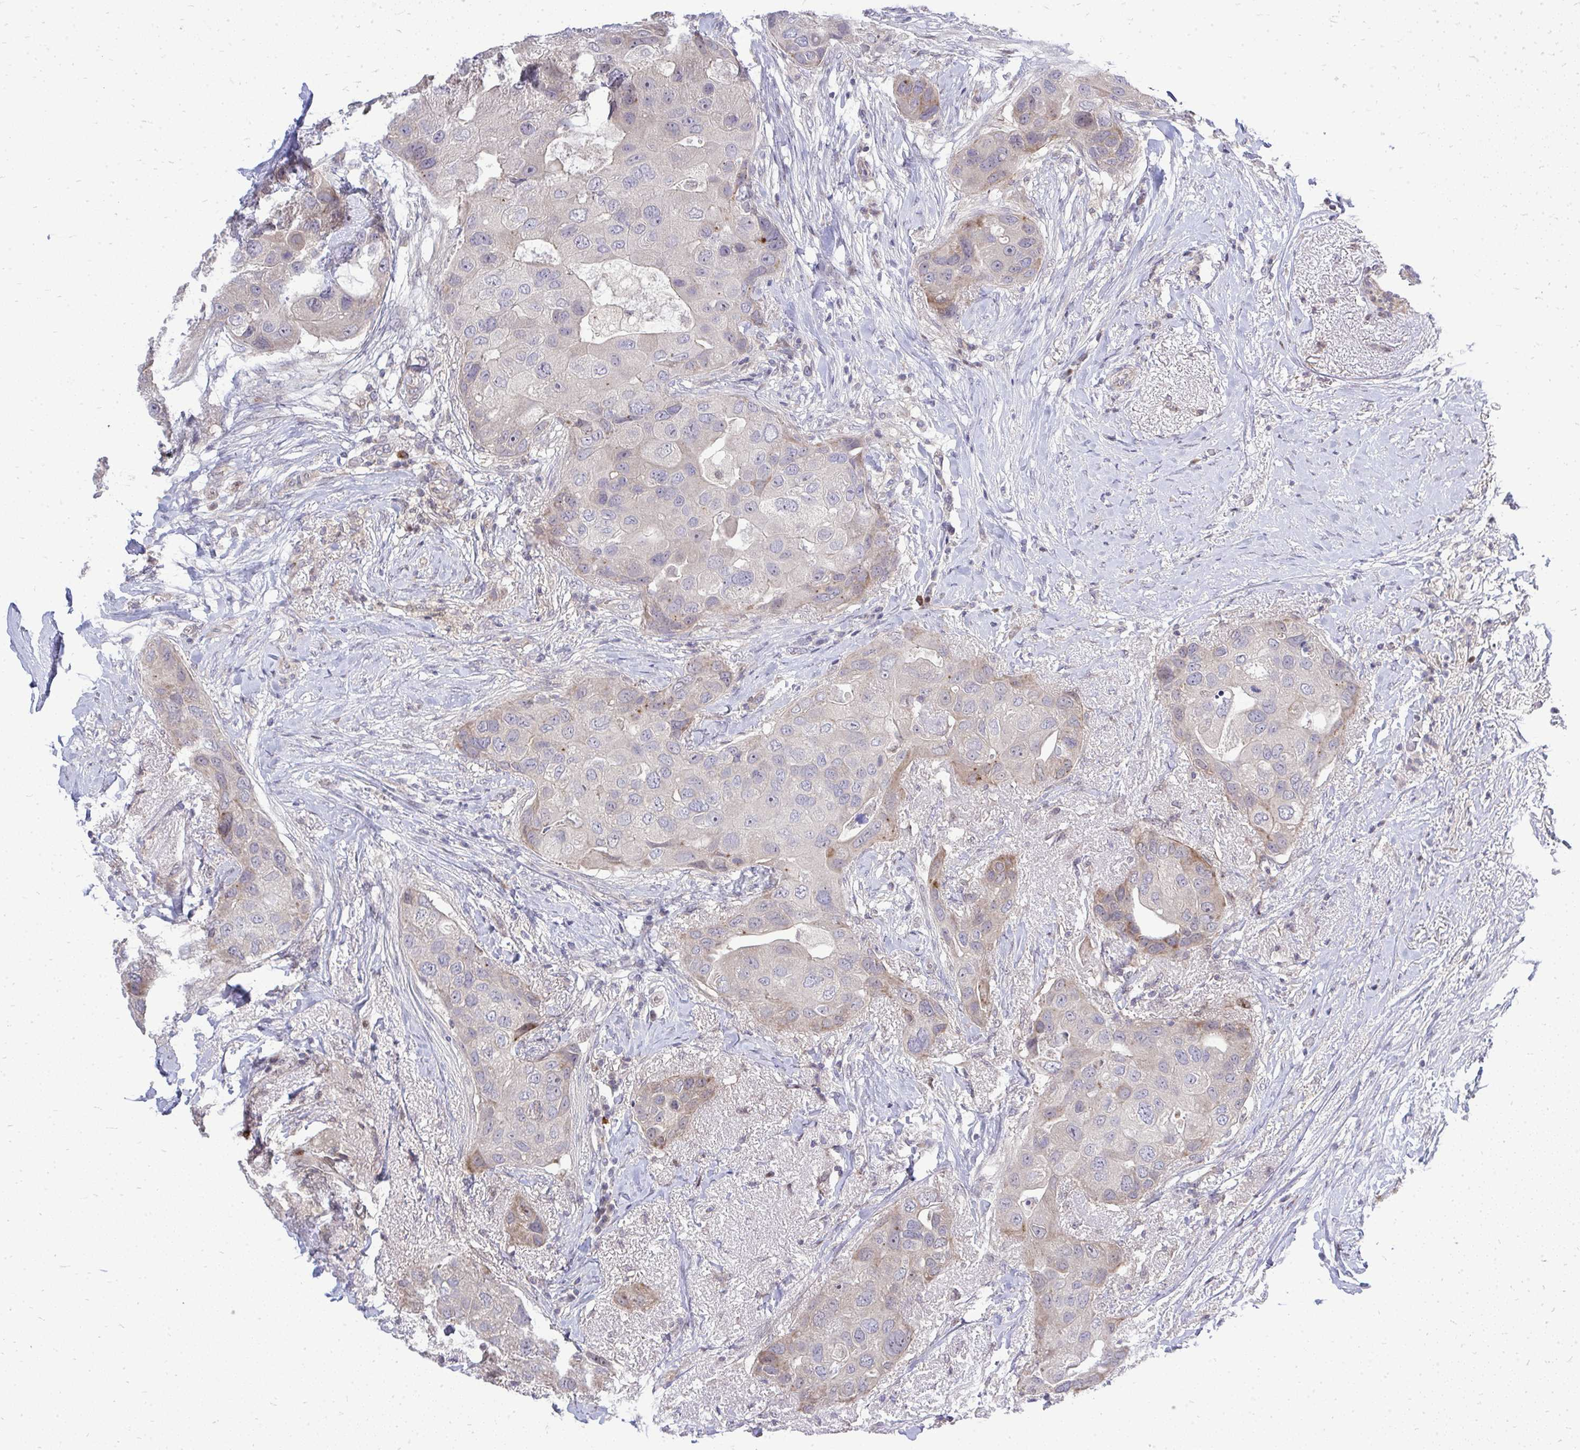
{"staining": {"intensity": "moderate", "quantity": "<25%", "location": "cytoplasmic/membranous"}, "tissue": "breast cancer", "cell_type": "Tumor cells", "image_type": "cancer", "snomed": [{"axis": "morphology", "description": "Duct carcinoma"}, {"axis": "topography", "description": "Breast"}], "caption": "High-power microscopy captured an immunohistochemistry (IHC) histopathology image of breast infiltrating ductal carcinoma, revealing moderate cytoplasmic/membranous expression in about <25% of tumor cells. Nuclei are stained in blue.", "gene": "OR8D1", "patient": {"sex": "female", "age": 43}}